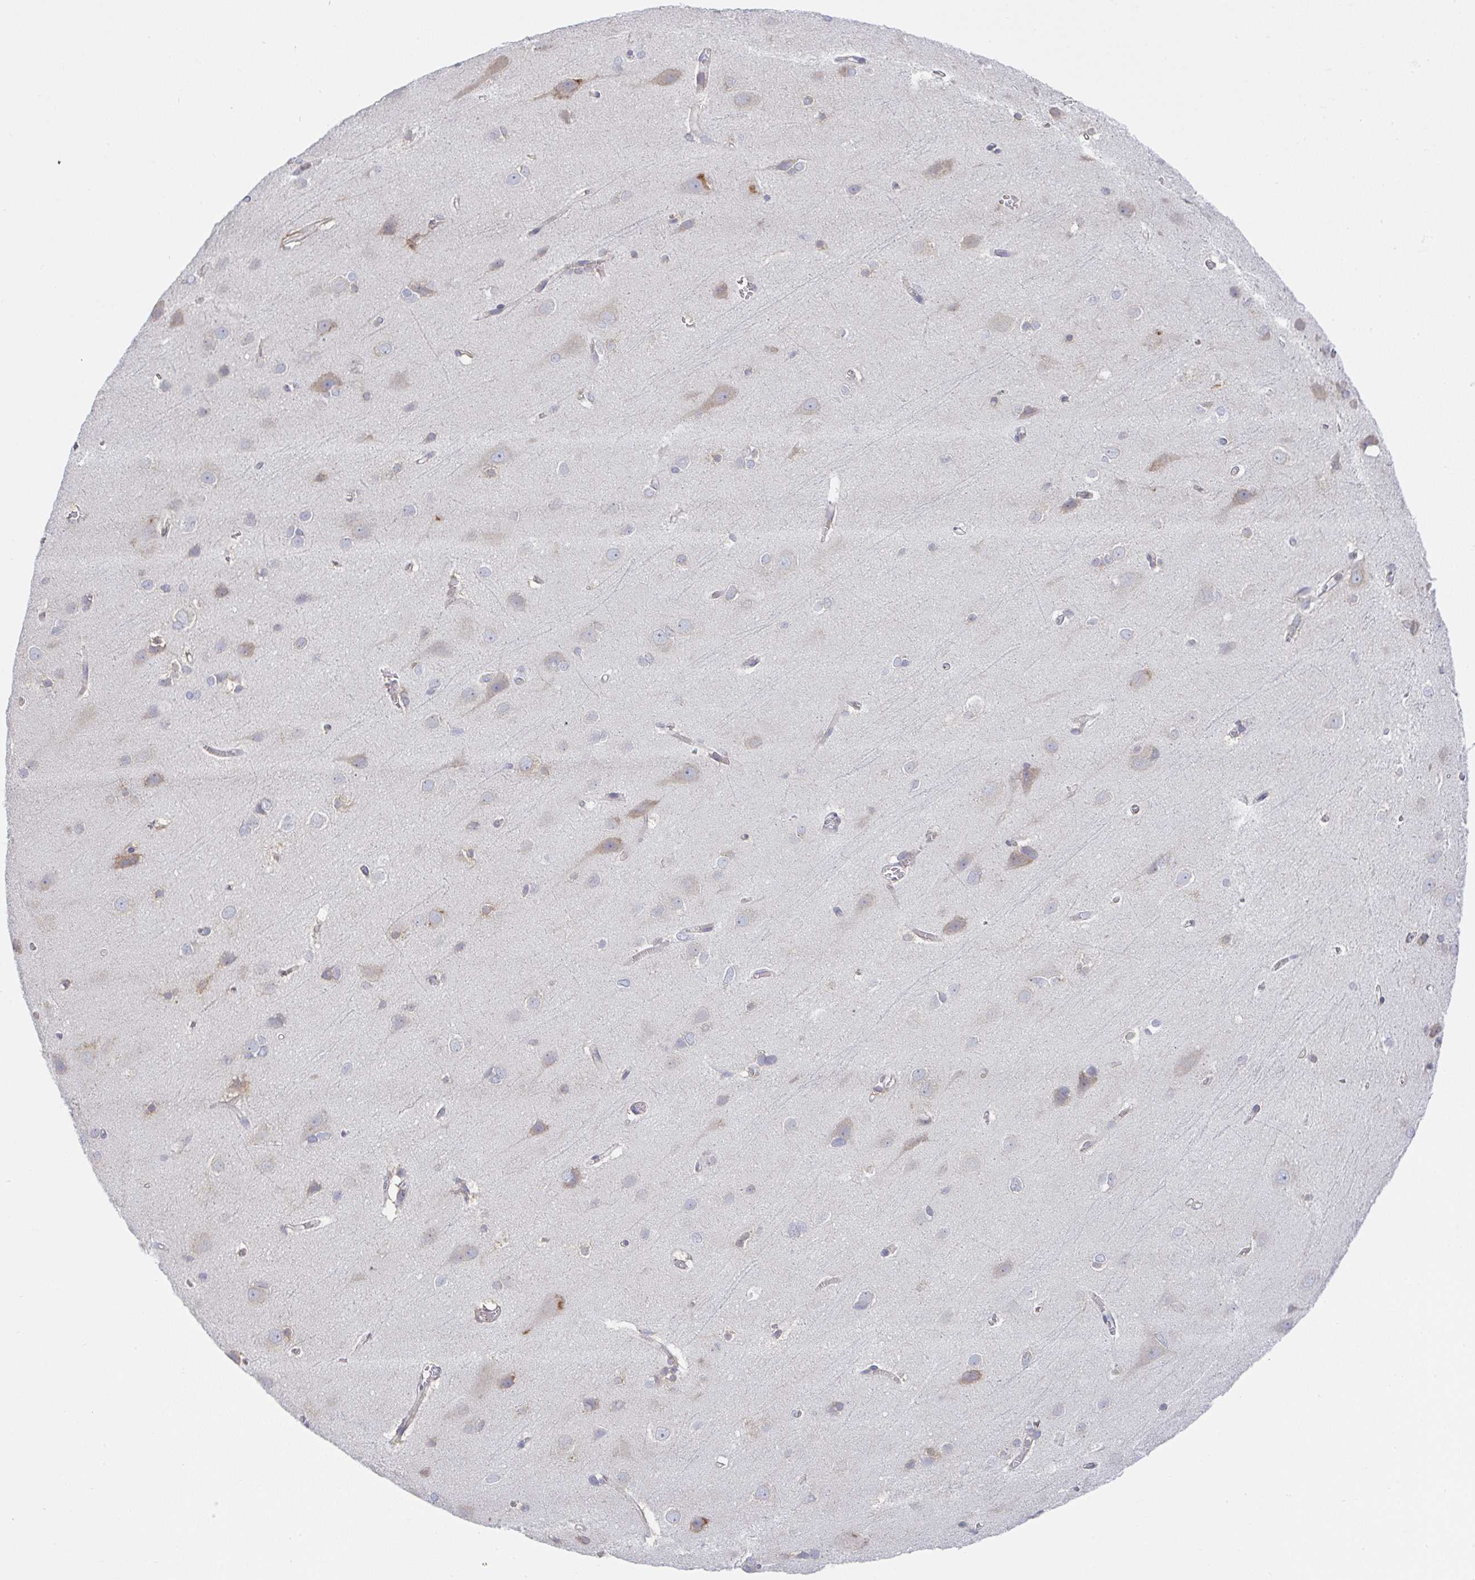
{"staining": {"intensity": "weak", "quantity": "<25%", "location": "cytoplasmic/membranous"}, "tissue": "cerebral cortex", "cell_type": "Endothelial cells", "image_type": "normal", "snomed": [{"axis": "morphology", "description": "Normal tissue, NOS"}, {"axis": "topography", "description": "Cerebral cortex"}], "caption": "A micrograph of human cerebral cortex is negative for staining in endothelial cells. Nuclei are stained in blue.", "gene": "DERL2", "patient": {"sex": "male", "age": 37}}